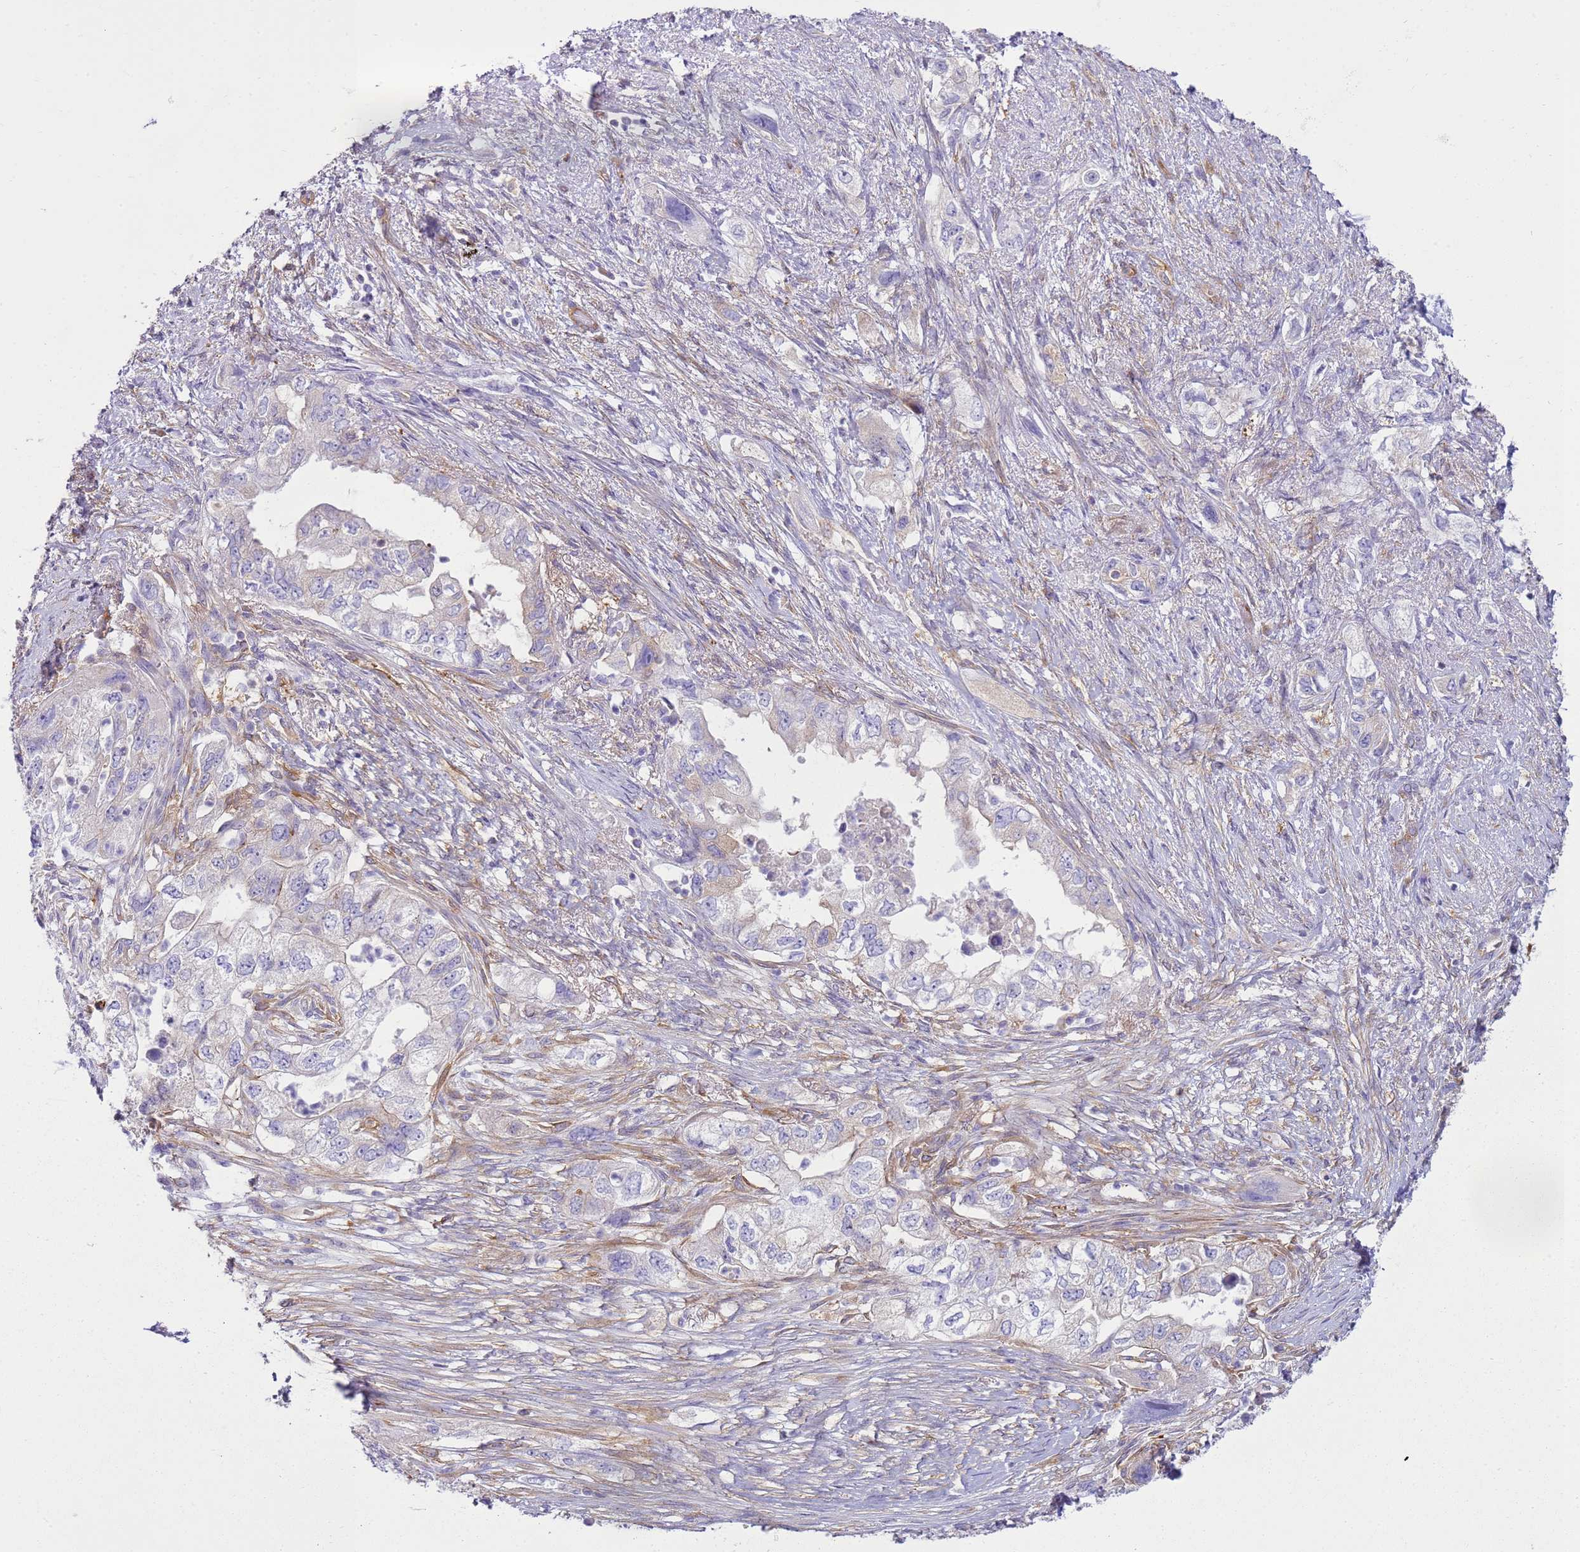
{"staining": {"intensity": "negative", "quantity": "none", "location": "none"}, "tissue": "pancreatic cancer", "cell_type": "Tumor cells", "image_type": "cancer", "snomed": [{"axis": "morphology", "description": "Adenocarcinoma, NOS"}, {"axis": "topography", "description": "Pancreas"}], "caption": "The micrograph exhibits no significant positivity in tumor cells of pancreatic adenocarcinoma.", "gene": "SNX21", "patient": {"sex": "female", "age": 73}}